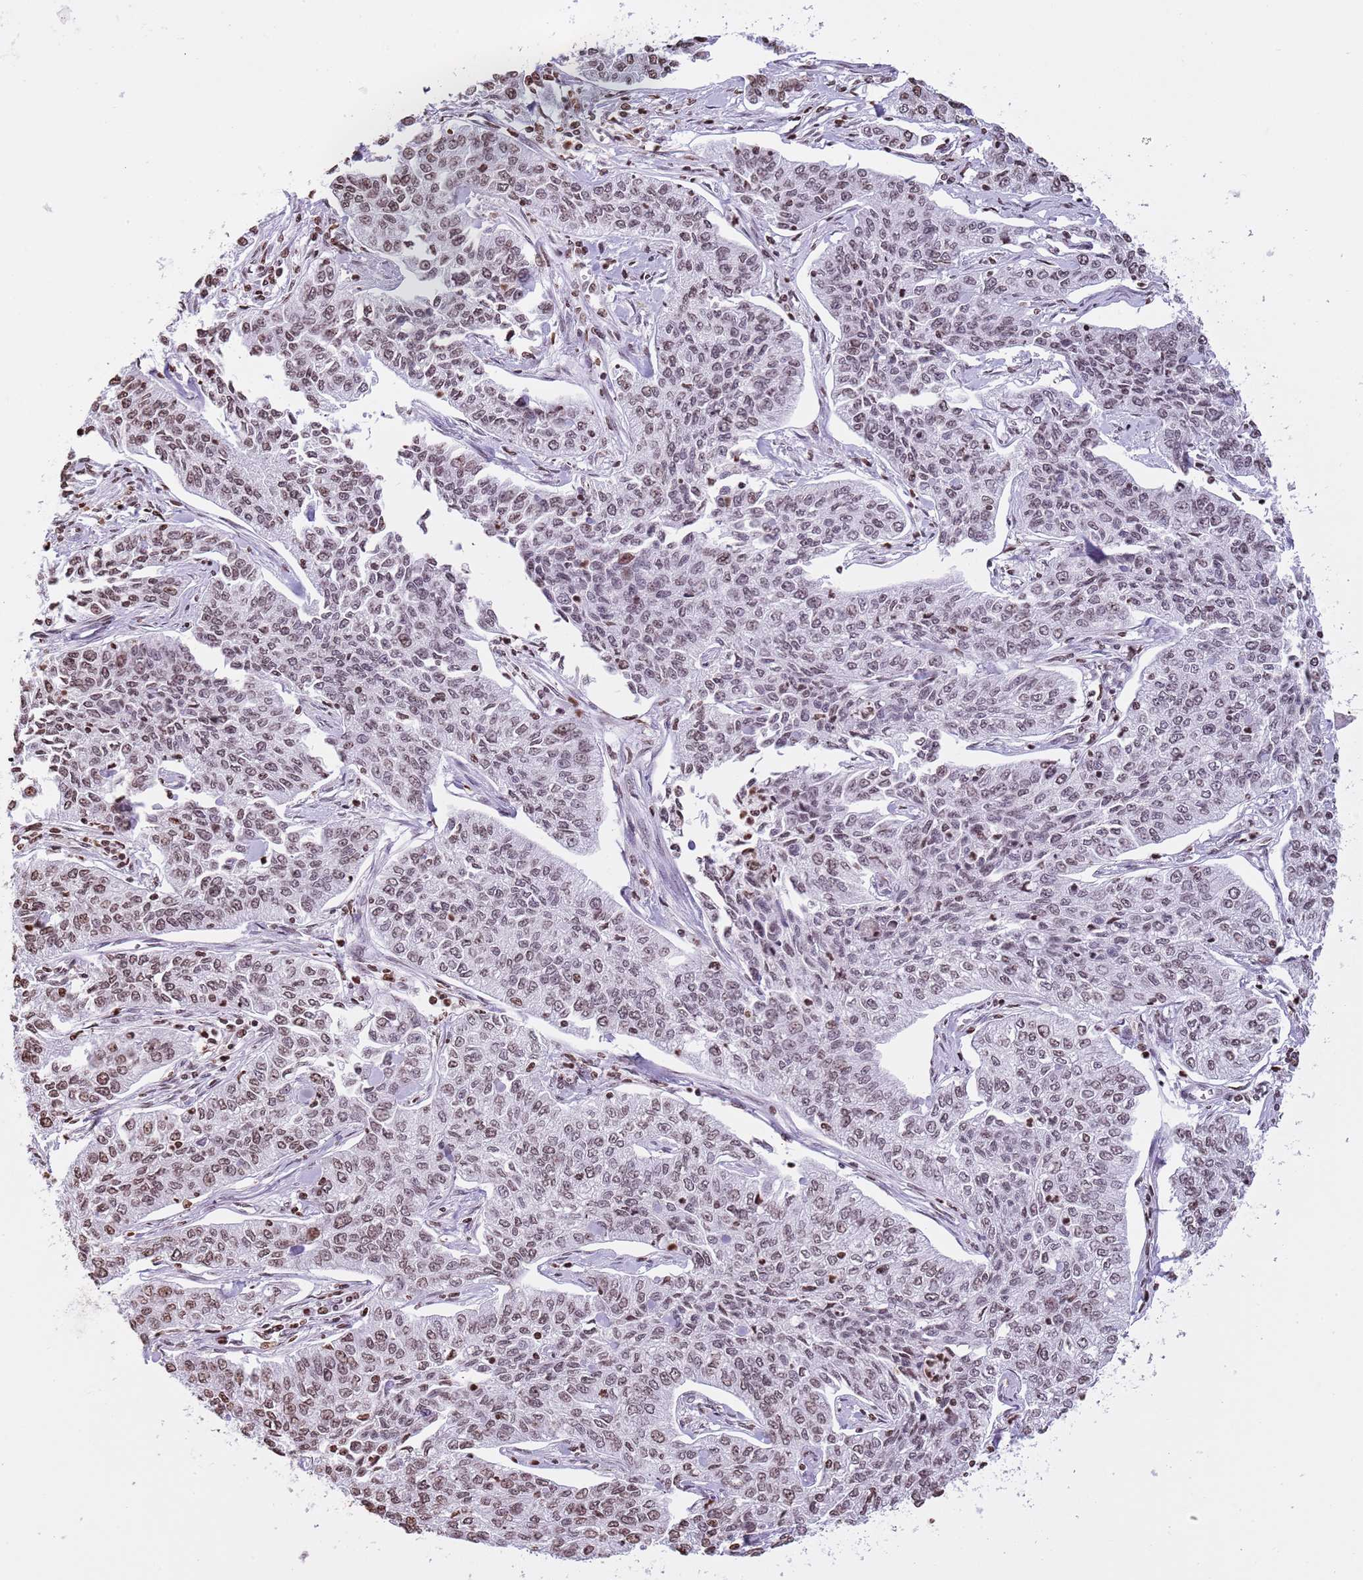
{"staining": {"intensity": "moderate", "quantity": ">75%", "location": "nuclear"}, "tissue": "cervical cancer", "cell_type": "Tumor cells", "image_type": "cancer", "snomed": [{"axis": "morphology", "description": "Squamous cell carcinoma, NOS"}, {"axis": "topography", "description": "Cervix"}], "caption": "IHC (DAB) staining of cervical cancer (squamous cell carcinoma) demonstrates moderate nuclear protein expression in about >75% of tumor cells. The staining was performed using DAB (3,3'-diaminobenzidine), with brown indicating positive protein expression. Nuclei are stained blue with hematoxylin.", "gene": "KPNA3", "patient": {"sex": "female", "age": 35}}